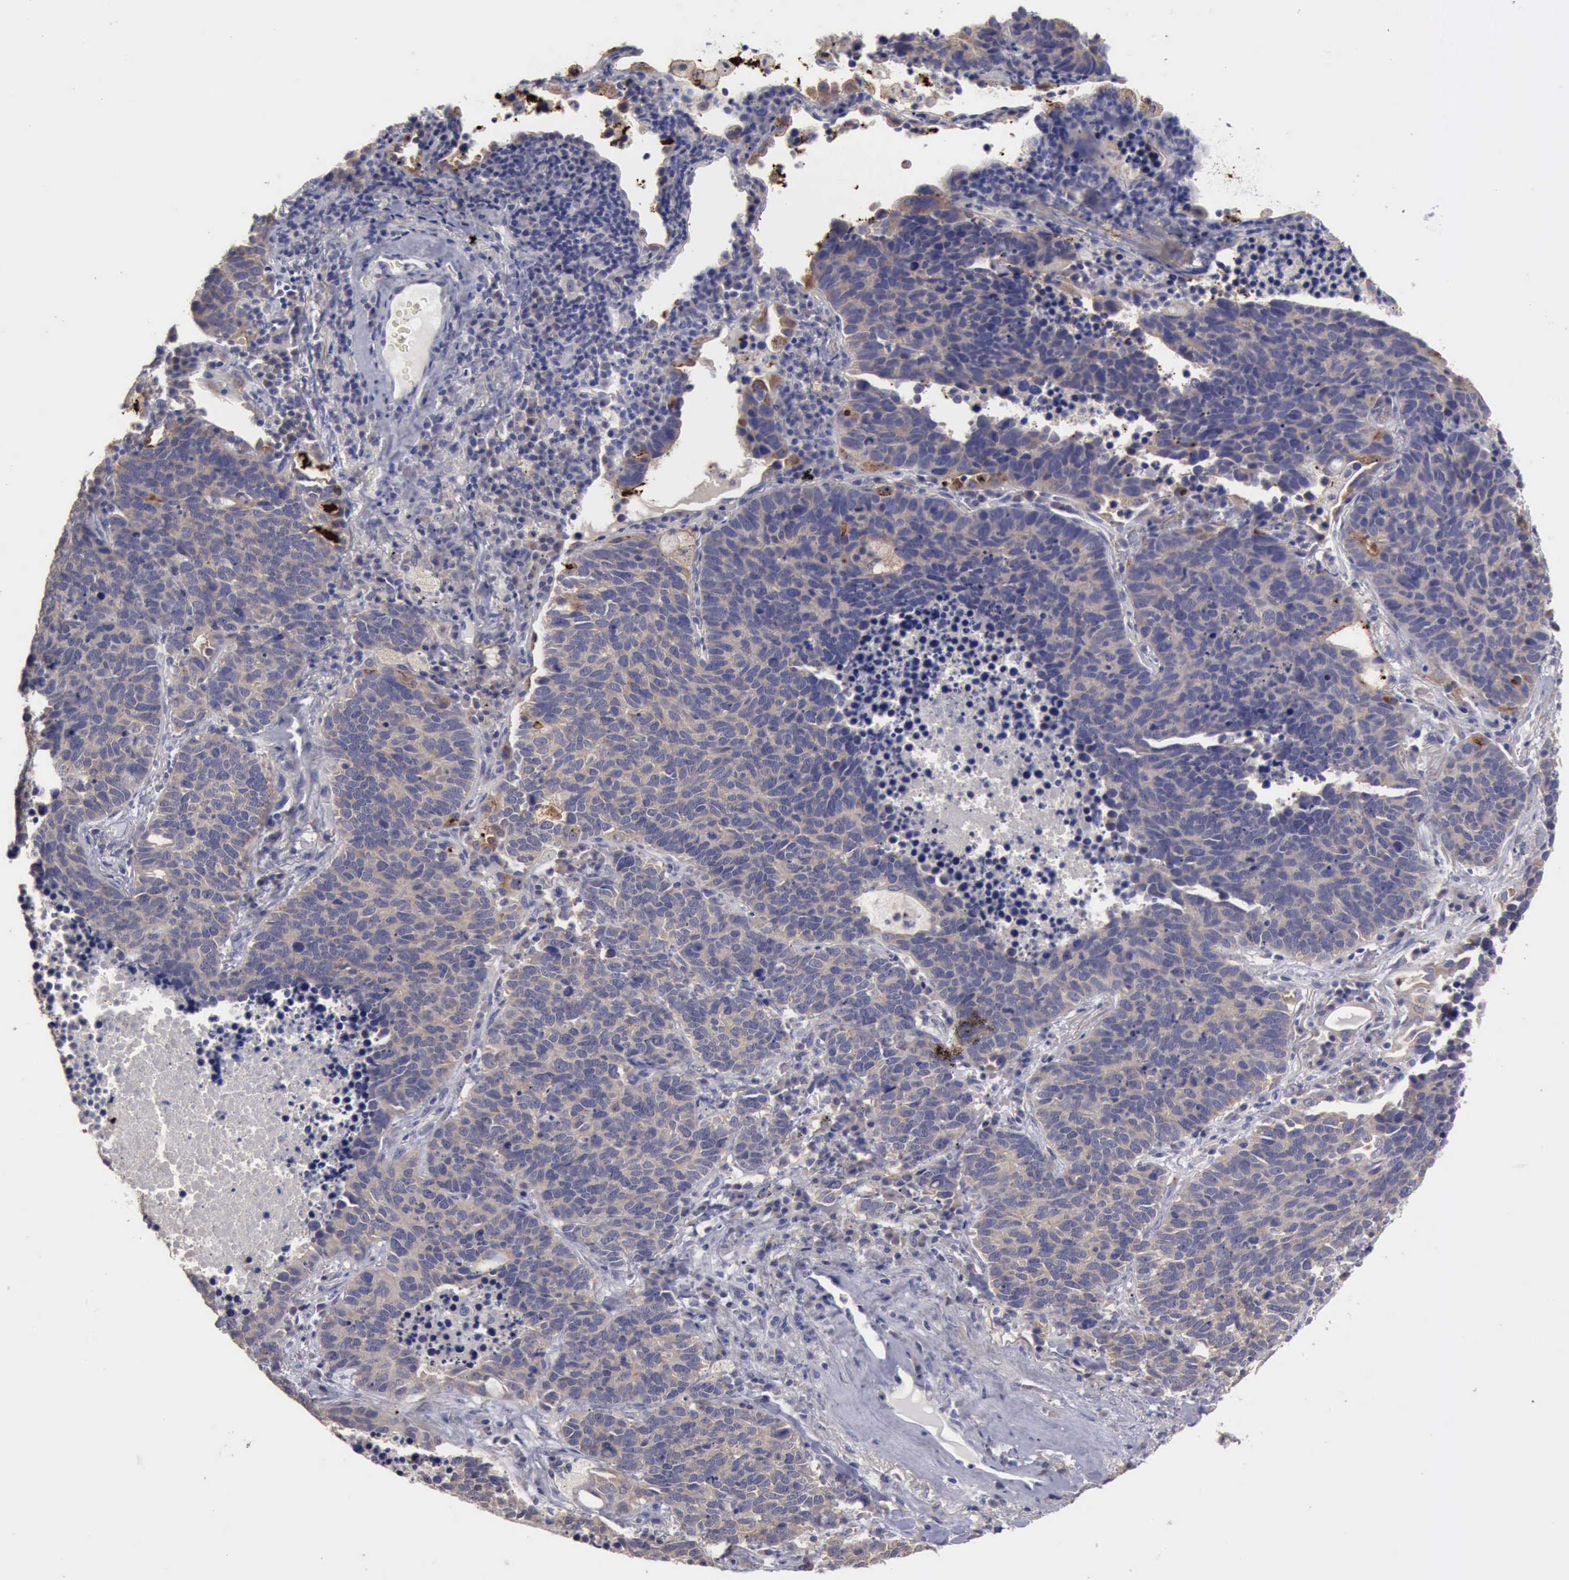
{"staining": {"intensity": "negative", "quantity": "none", "location": "none"}, "tissue": "lung cancer", "cell_type": "Tumor cells", "image_type": "cancer", "snomed": [{"axis": "morphology", "description": "Neoplasm, malignant, NOS"}, {"axis": "topography", "description": "Lung"}], "caption": "This is a histopathology image of IHC staining of lung neoplasm (malignant), which shows no staining in tumor cells. The staining was performed using DAB to visualize the protein expression in brown, while the nuclei were stained in blue with hematoxylin (Magnification: 20x).", "gene": "PHKA1", "patient": {"sex": "female", "age": 75}}